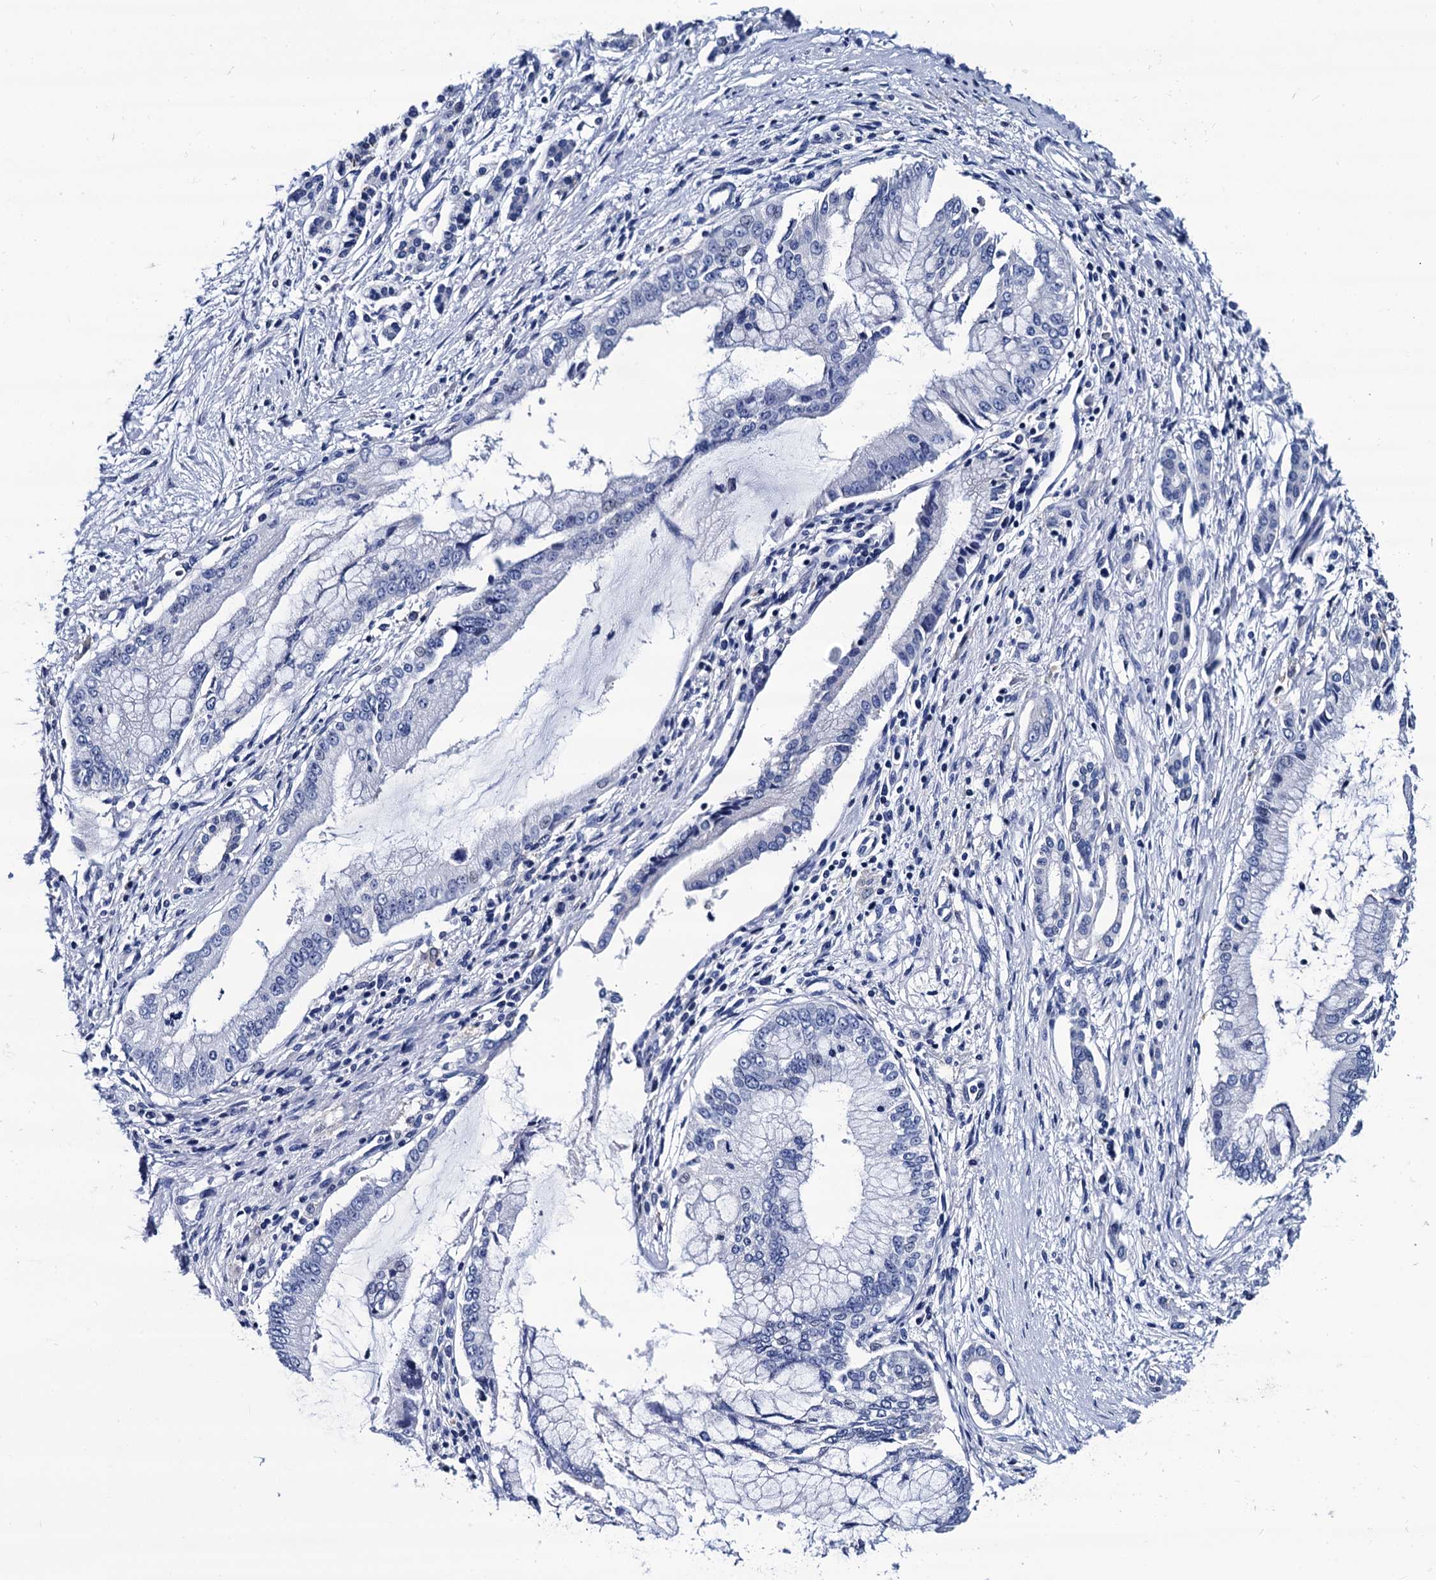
{"staining": {"intensity": "negative", "quantity": "none", "location": "none"}, "tissue": "pancreatic cancer", "cell_type": "Tumor cells", "image_type": "cancer", "snomed": [{"axis": "morphology", "description": "Adenocarcinoma, NOS"}, {"axis": "topography", "description": "Pancreas"}], "caption": "A histopathology image of pancreatic cancer (adenocarcinoma) stained for a protein exhibits no brown staining in tumor cells.", "gene": "LRRC30", "patient": {"sex": "male", "age": 58}}